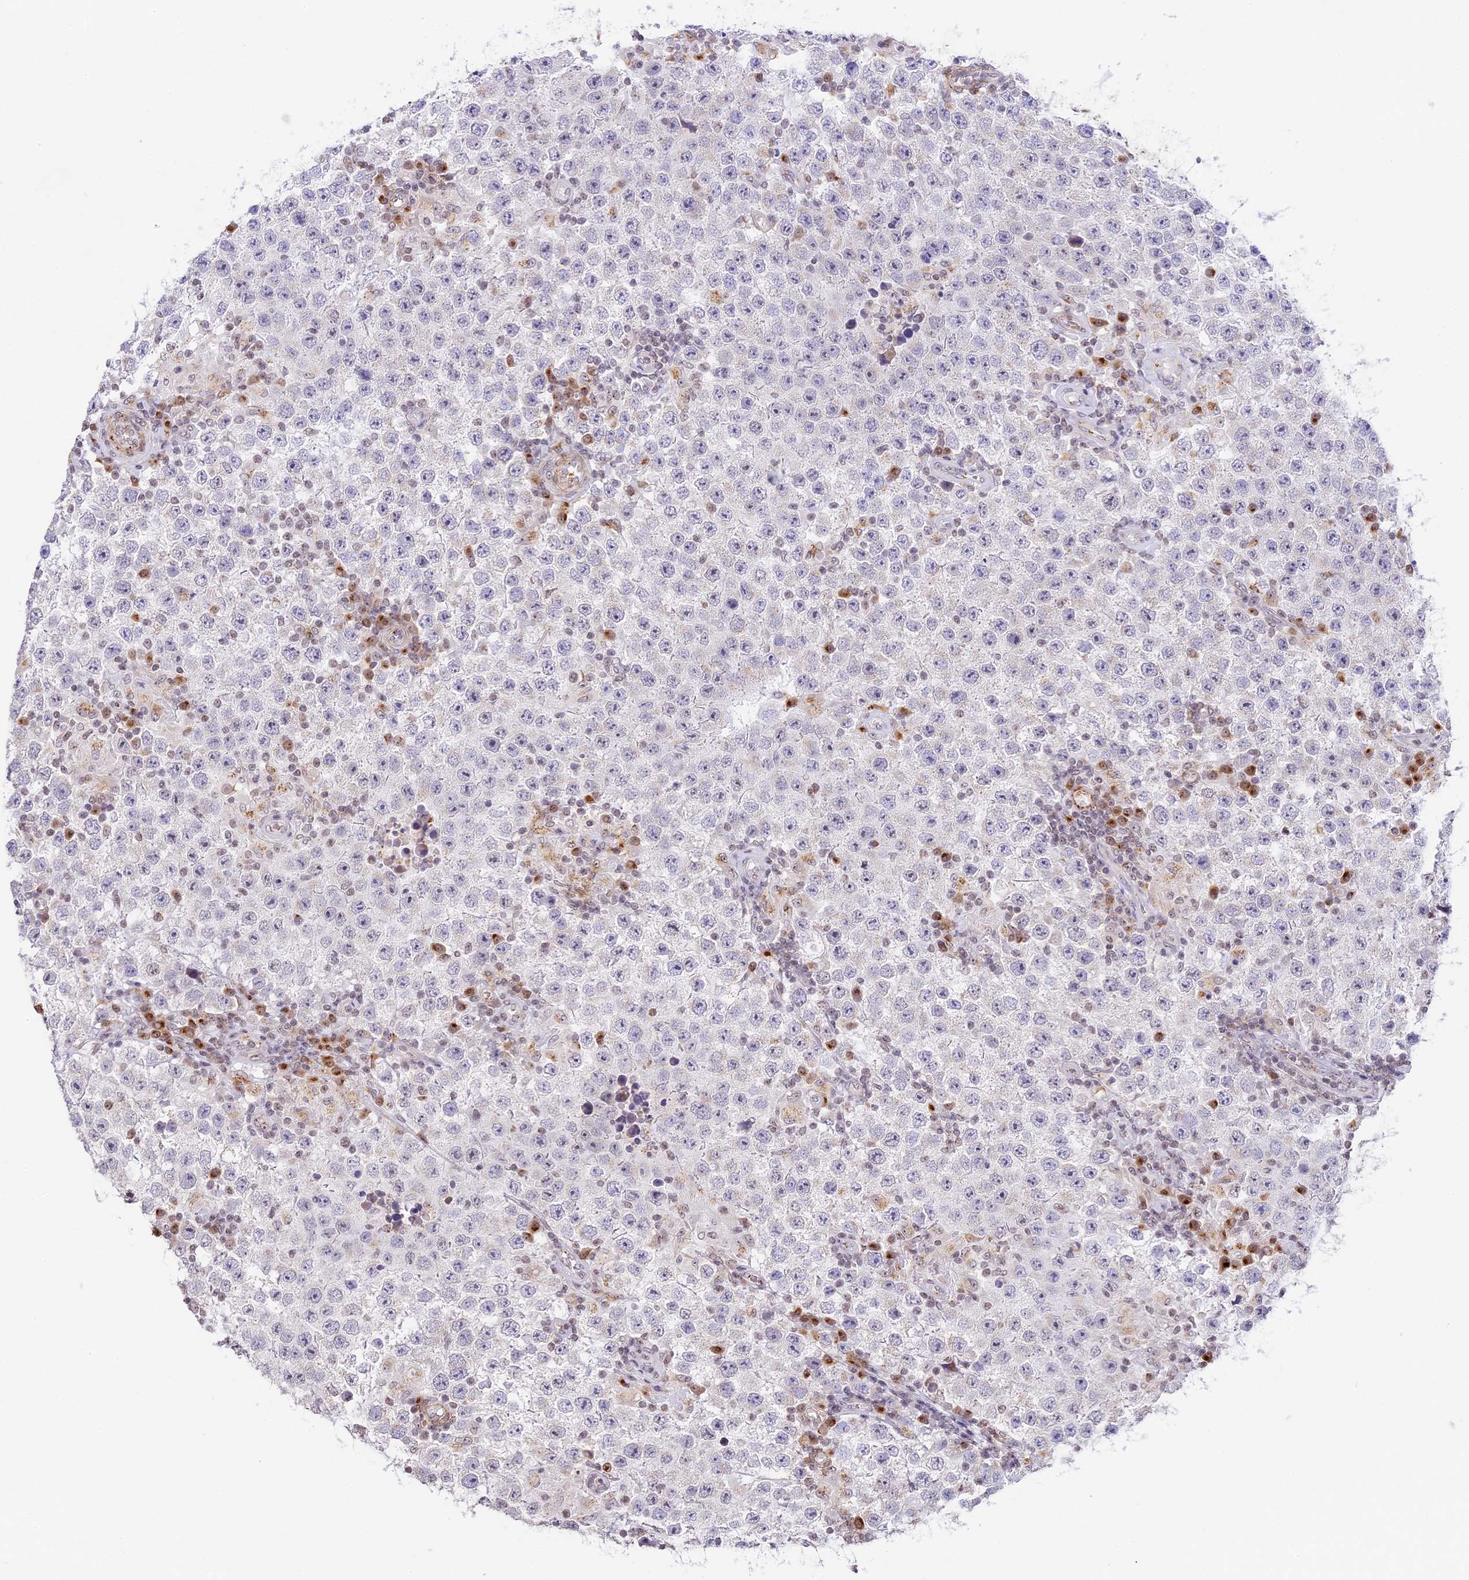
{"staining": {"intensity": "negative", "quantity": "none", "location": "none"}, "tissue": "testis cancer", "cell_type": "Tumor cells", "image_type": "cancer", "snomed": [{"axis": "morphology", "description": "Normal tissue, NOS"}, {"axis": "morphology", "description": "Urothelial carcinoma, High grade"}, {"axis": "morphology", "description": "Seminoma, NOS"}, {"axis": "morphology", "description": "Carcinoma, Embryonal, NOS"}, {"axis": "topography", "description": "Urinary bladder"}, {"axis": "topography", "description": "Testis"}], "caption": "A histopathology image of human testis cancer (embryonal carcinoma) is negative for staining in tumor cells.", "gene": "HEATR5B", "patient": {"sex": "male", "age": 41}}